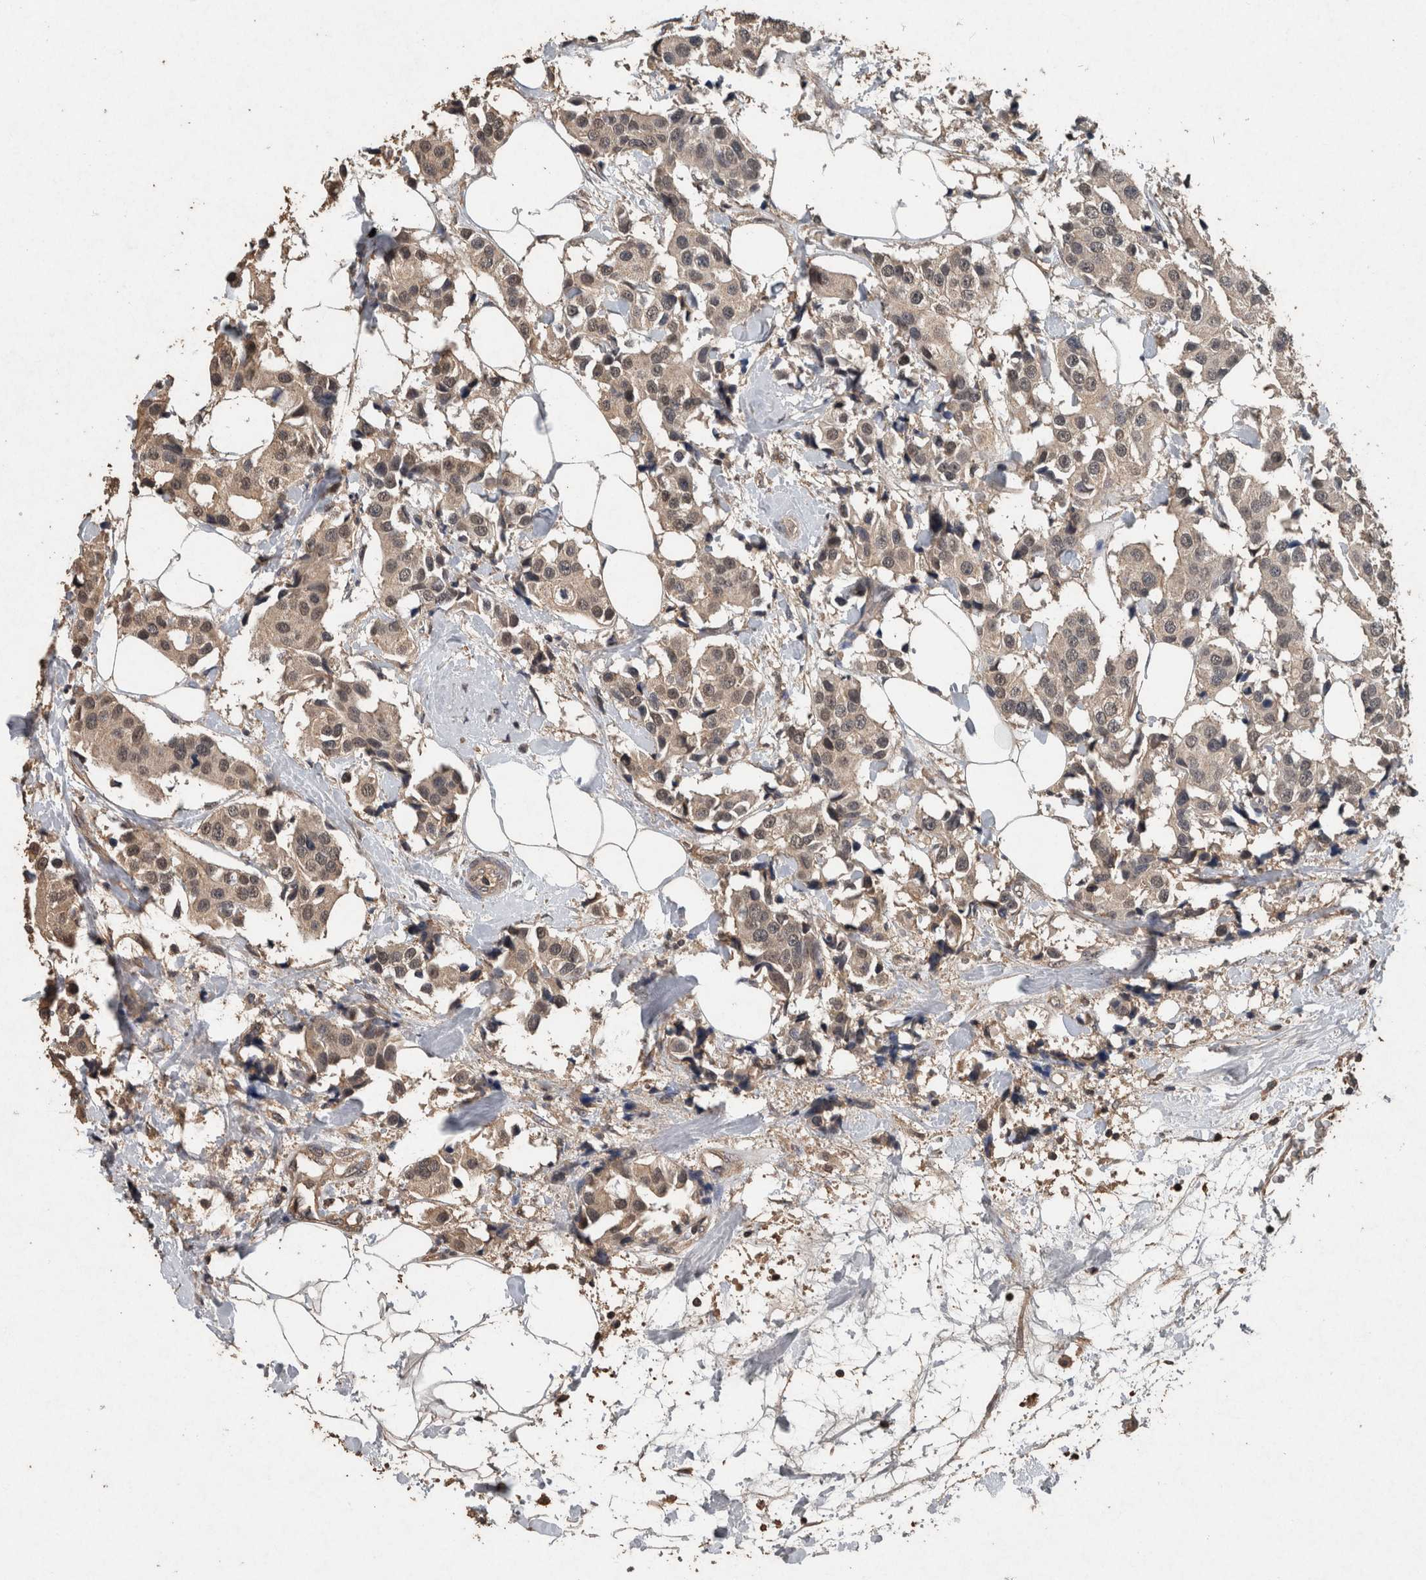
{"staining": {"intensity": "weak", "quantity": ">75%", "location": "cytoplasmic/membranous,nuclear"}, "tissue": "breast cancer", "cell_type": "Tumor cells", "image_type": "cancer", "snomed": [{"axis": "morphology", "description": "Normal tissue, NOS"}, {"axis": "morphology", "description": "Duct carcinoma"}, {"axis": "topography", "description": "Breast"}], "caption": "Human breast cancer stained with a brown dye exhibits weak cytoplasmic/membranous and nuclear positive positivity in approximately >75% of tumor cells.", "gene": "FGFRL1", "patient": {"sex": "female", "age": 39}}